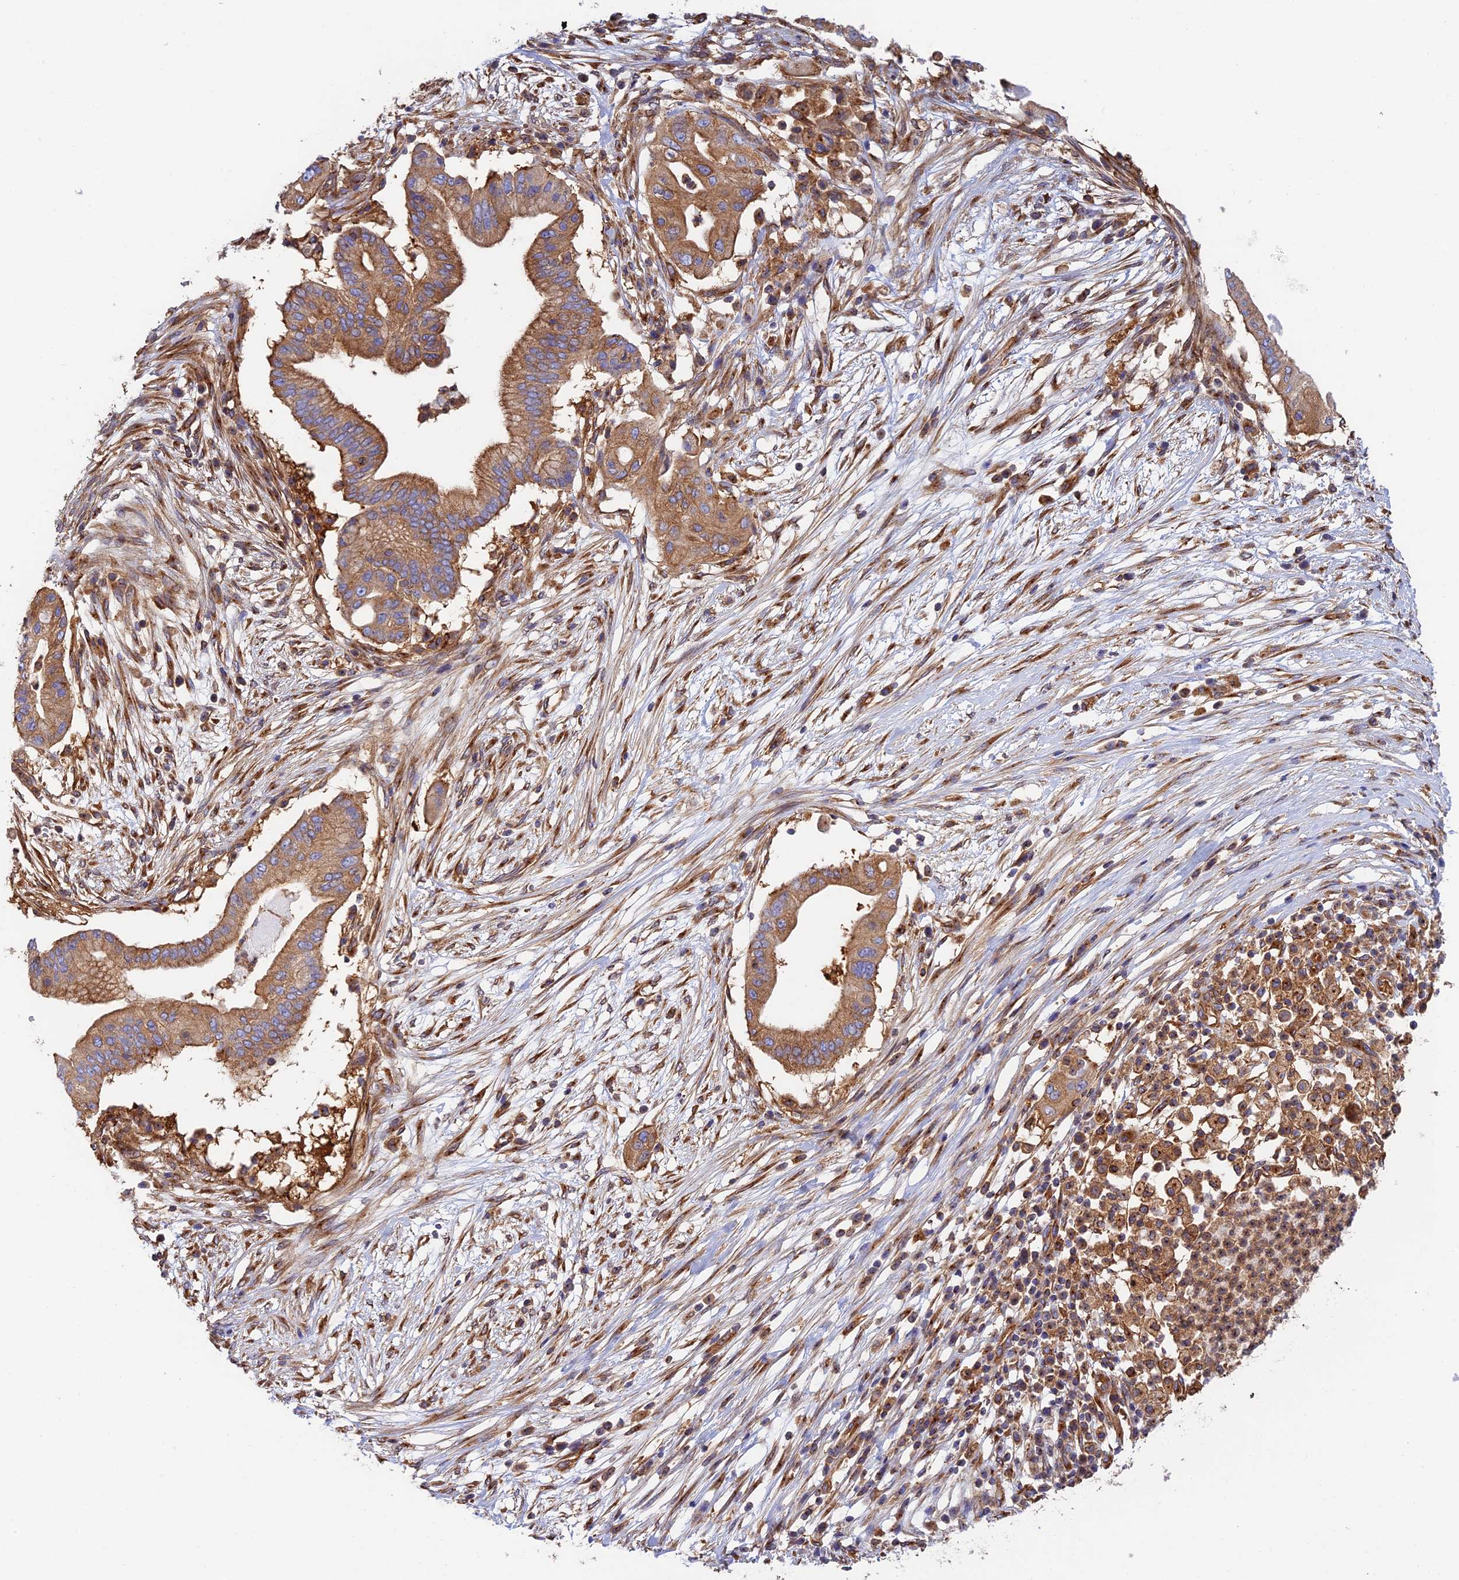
{"staining": {"intensity": "moderate", "quantity": ">75%", "location": "cytoplasmic/membranous"}, "tissue": "pancreatic cancer", "cell_type": "Tumor cells", "image_type": "cancer", "snomed": [{"axis": "morphology", "description": "Adenocarcinoma, NOS"}, {"axis": "topography", "description": "Pancreas"}], "caption": "Pancreatic cancer (adenocarcinoma) stained with immunohistochemistry shows moderate cytoplasmic/membranous staining in approximately >75% of tumor cells. (Stains: DAB in brown, nuclei in blue, Microscopy: brightfield microscopy at high magnification).", "gene": "DCTN2", "patient": {"sex": "male", "age": 68}}